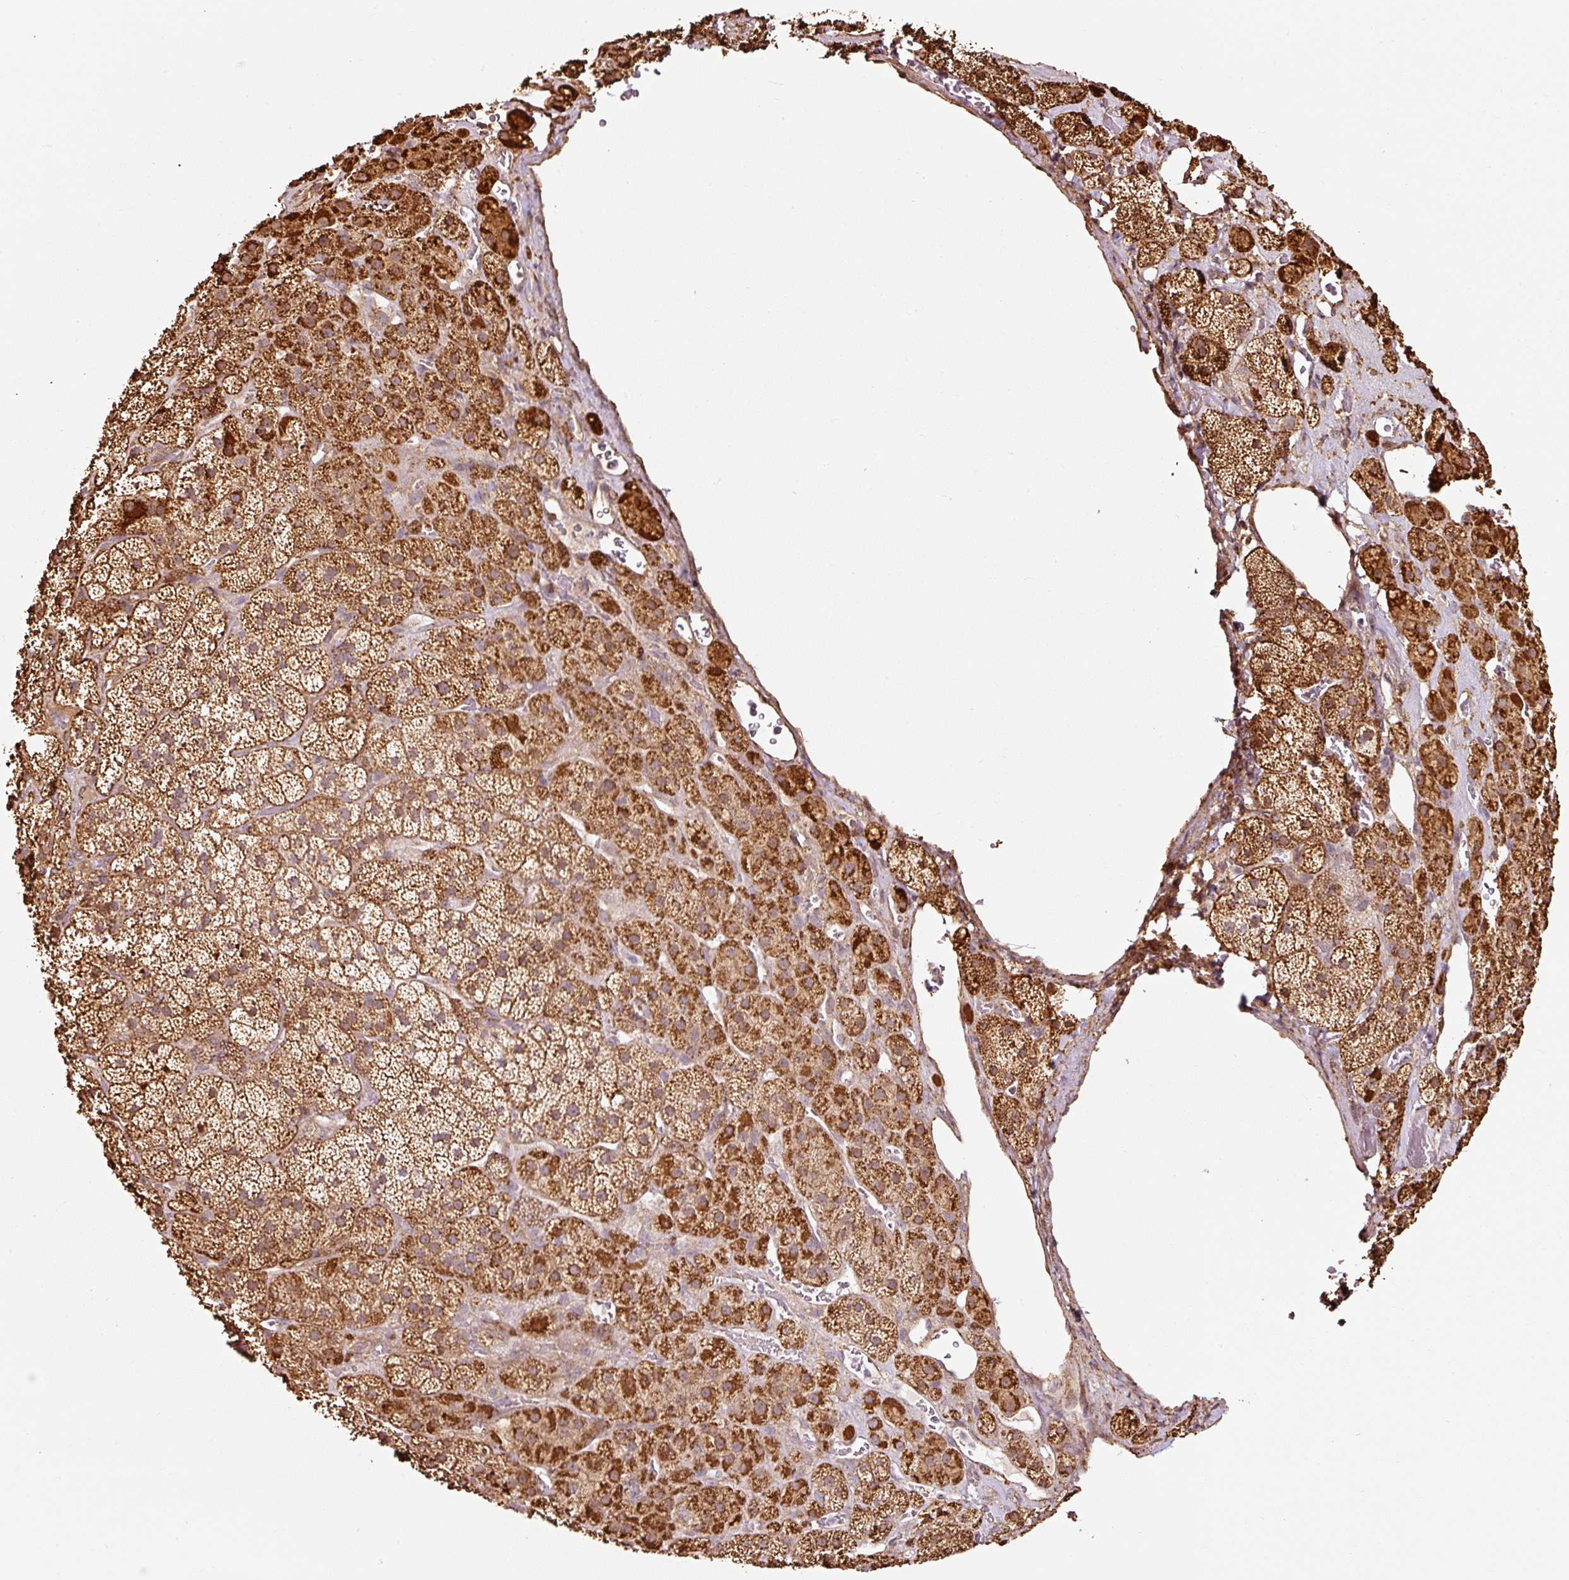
{"staining": {"intensity": "strong", "quantity": ">75%", "location": "cytoplasmic/membranous"}, "tissue": "adrenal gland", "cell_type": "Glandular cells", "image_type": "normal", "snomed": [{"axis": "morphology", "description": "Normal tissue, NOS"}, {"axis": "topography", "description": "Adrenal gland"}], "caption": "This micrograph demonstrates IHC staining of normal human adrenal gland, with high strong cytoplasmic/membranous staining in approximately >75% of glandular cells.", "gene": "ETF1", "patient": {"sex": "male", "age": 57}}